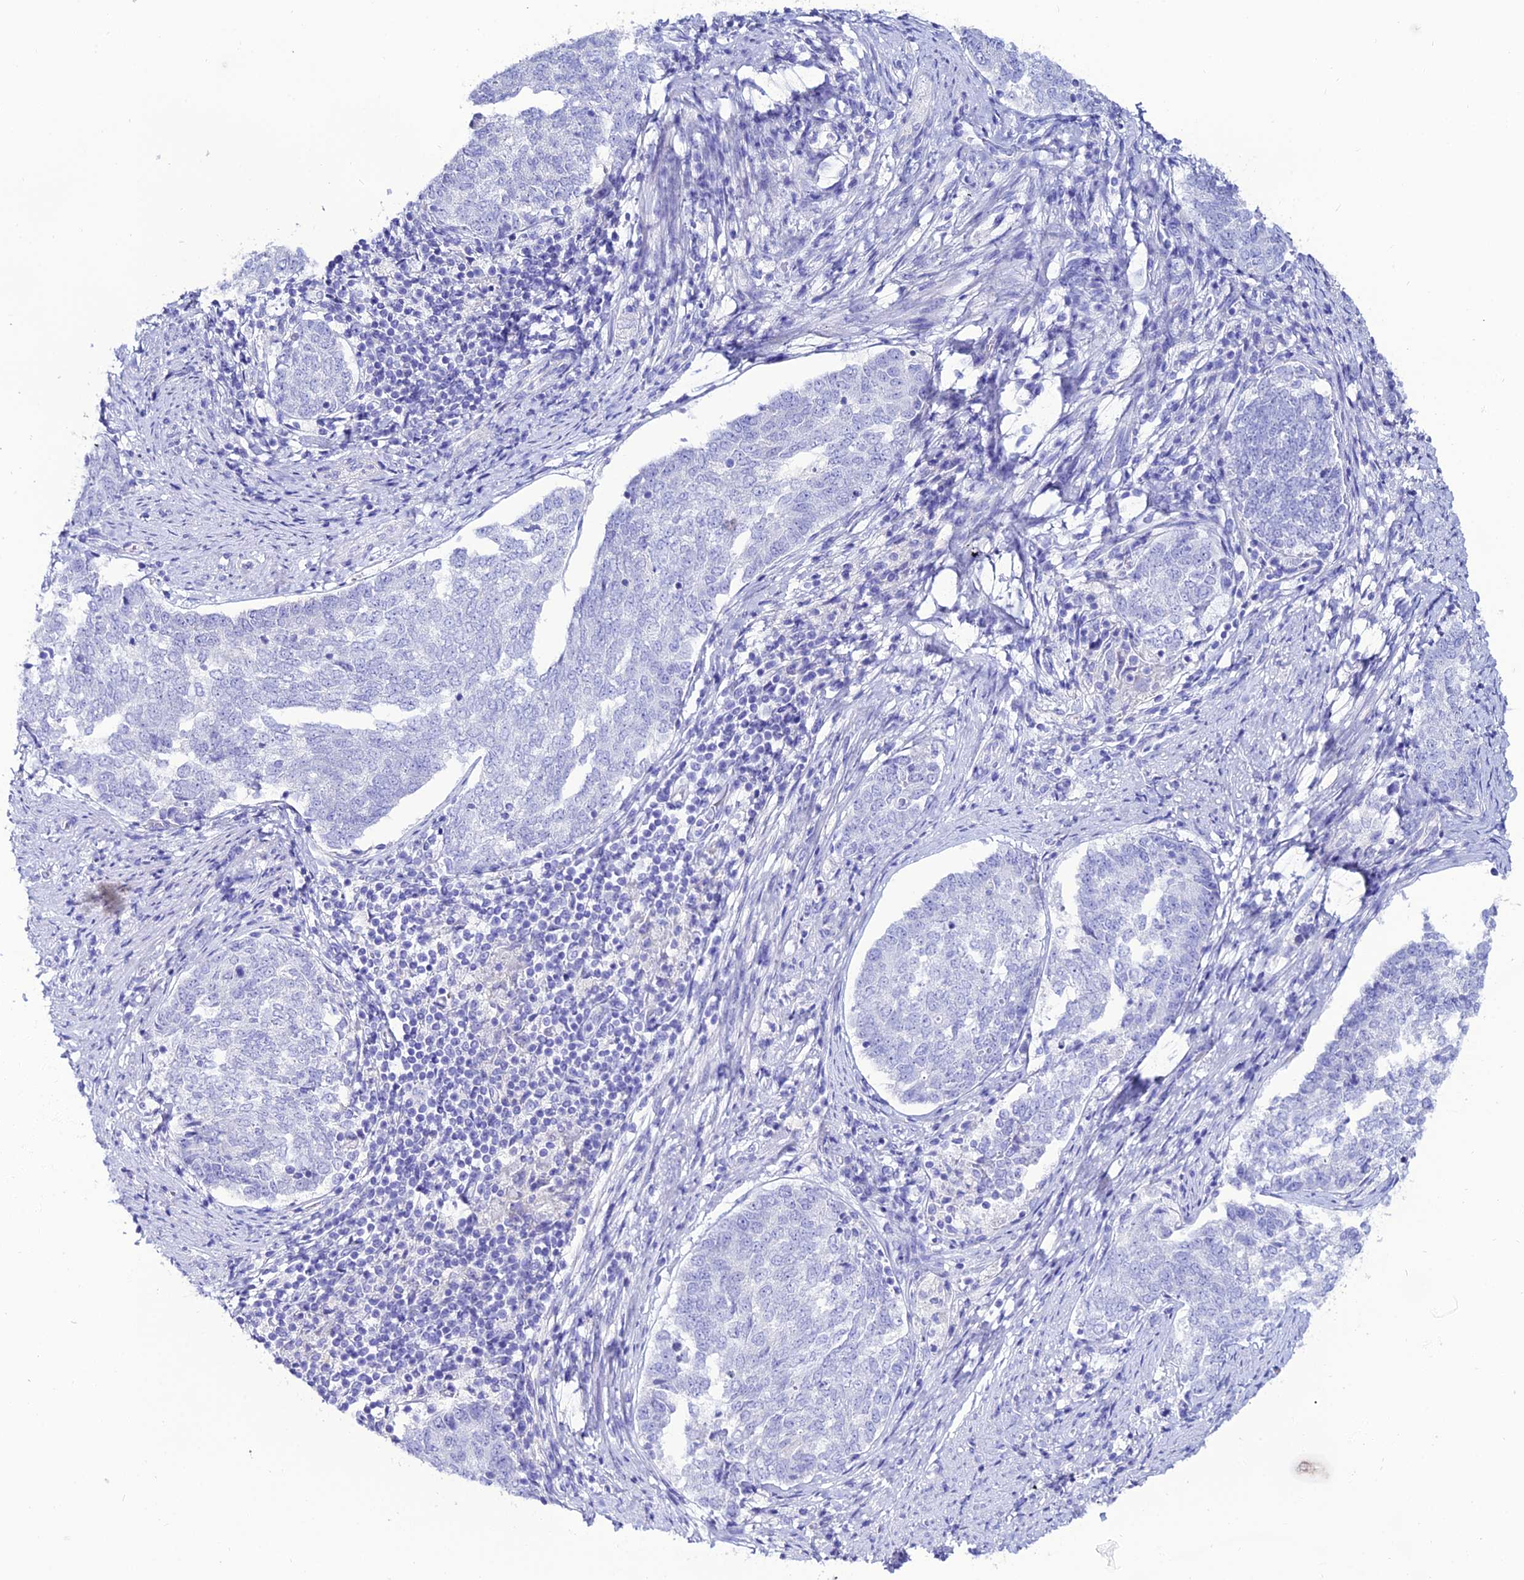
{"staining": {"intensity": "negative", "quantity": "none", "location": "none"}, "tissue": "endometrial cancer", "cell_type": "Tumor cells", "image_type": "cancer", "snomed": [{"axis": "morphology", "description": "Adenocarcinoma, NOS"}, {"axis": "topography", "description": "Endometrium"}], "caption": "There is no significant positivity in tumor cells of endometrial cancer (adenocarcinoma). (DAB IHC, high magnification).", "gene": "OR4D5", "patient": {"sex": "female", "age": 80}}